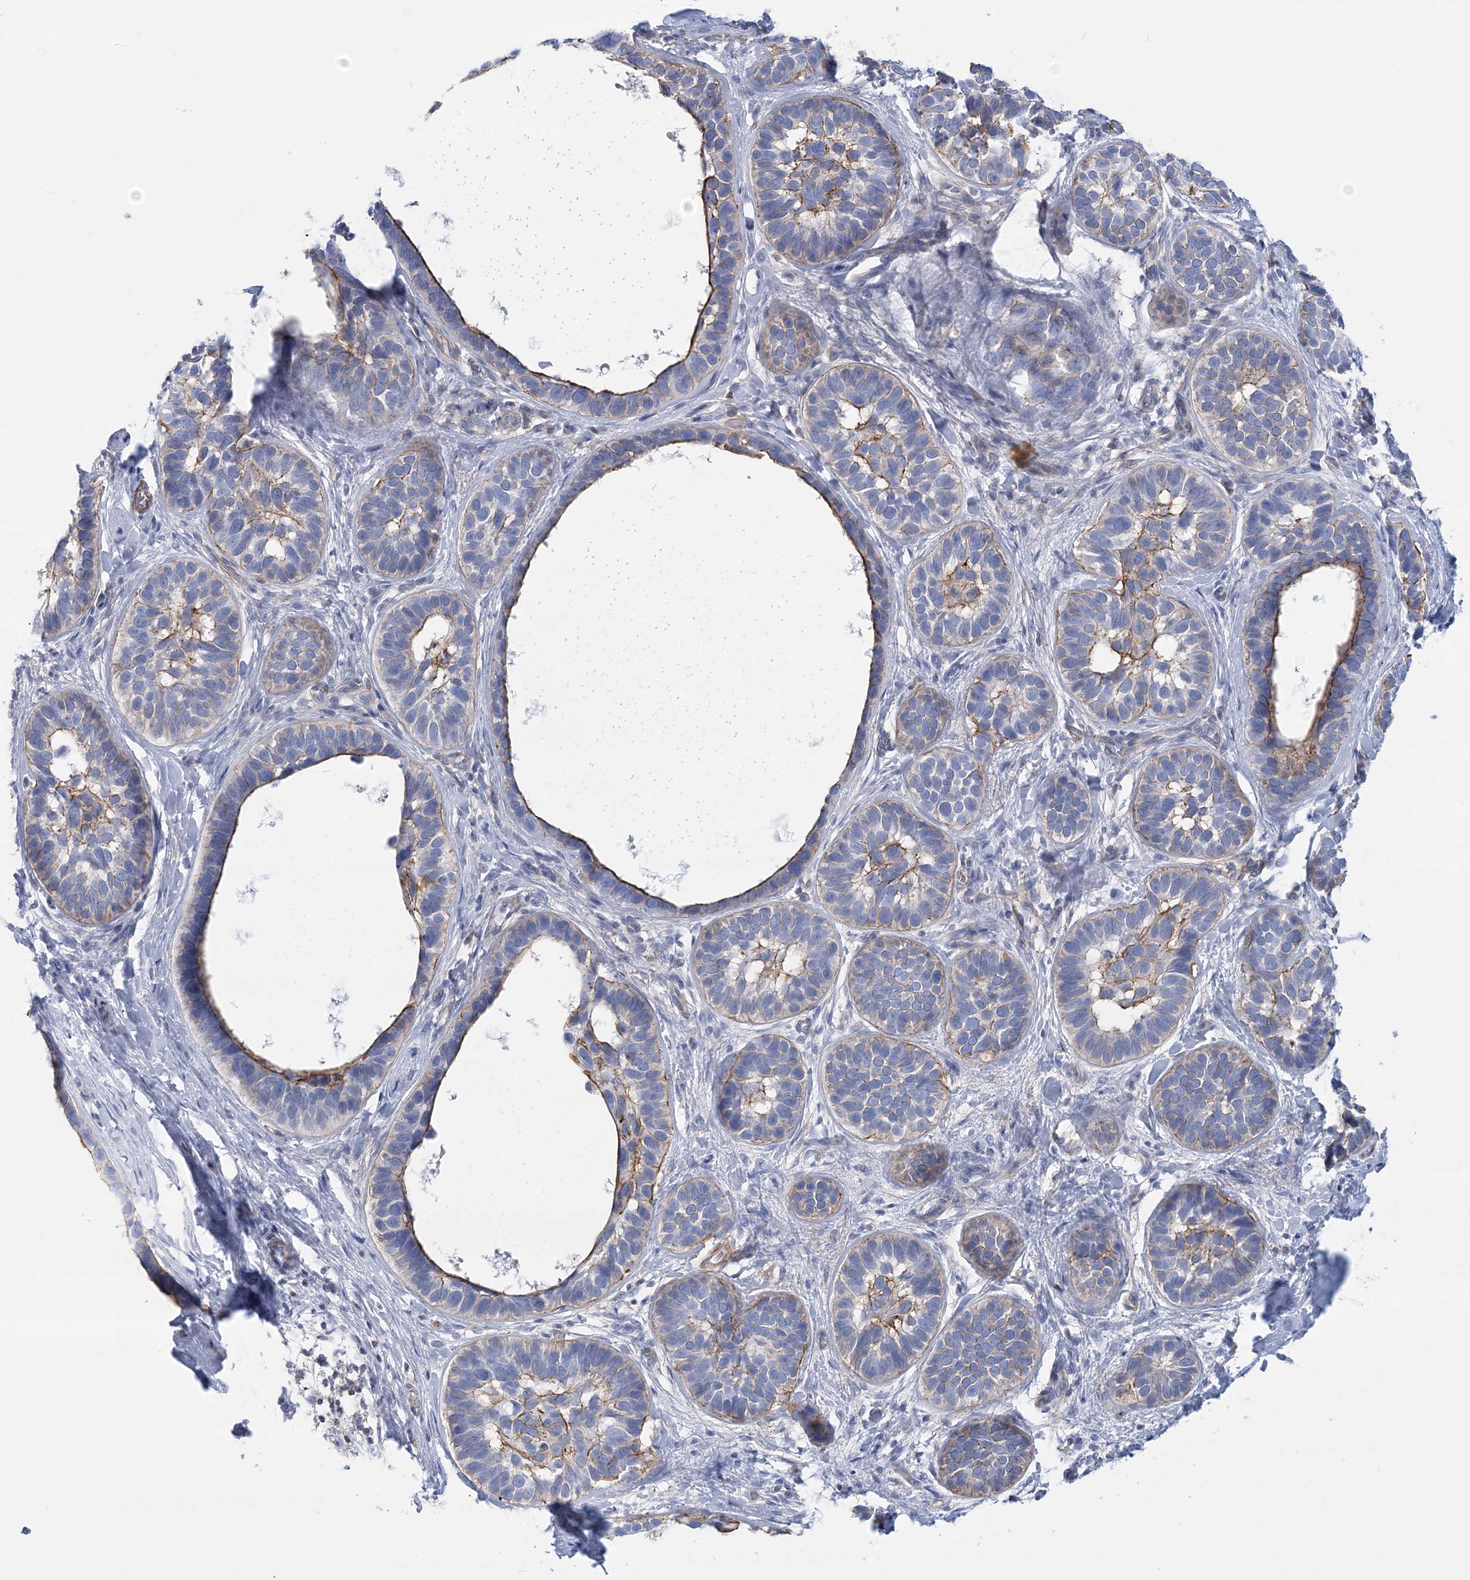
{"staining": {"intensity": "moderate", "quantity": "<25%", "location": "cytoplasmic/membranous"}, "tissue": "skin cancer", "cell_type": "Tumor cells", "image_type": "cancer", "snomed": [{"axis": "morphology", "description": "Basal cell carcinoma"}, {"axis": "topography", "description": "Skin"}], "caption": "A brown stain highlights moderate cytoplasmic/membranous staining of a protein in human skin cancer (basal cell carcinoma) tumor cells.", "gene": "C11orf21", "patient": {"sex": "male", "age": 62}}